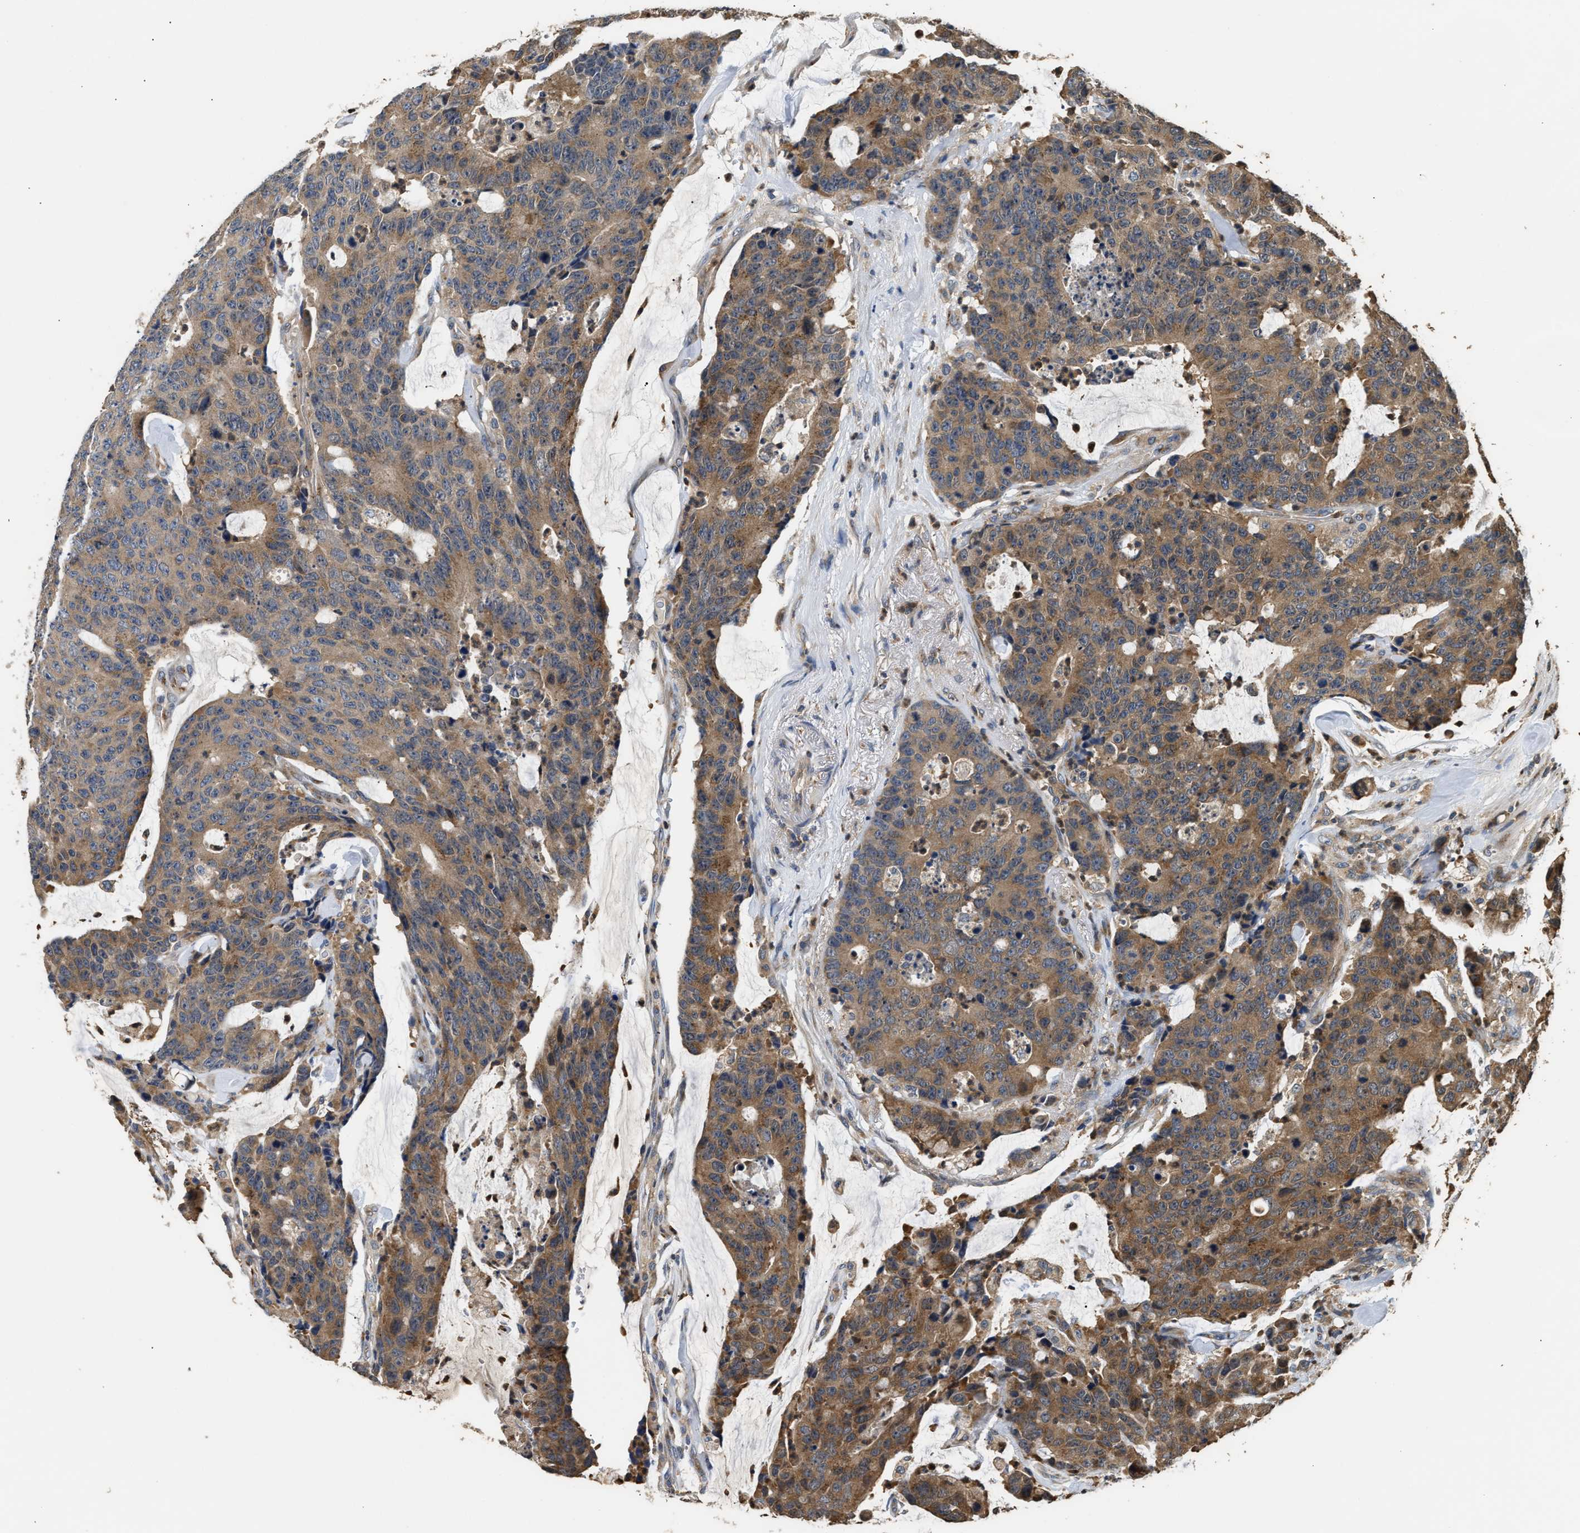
{"staining": {"intensity": "moderate", "quantity": ">75%", "location": "cytoplasmic/membranous"}, "tissue": "colorectal cancer", "cell_type": "Tumor cells", "image_type": "cancer", "snomed": [{"axis": "morphology", "description": "Adenocarcinoma, NOS"}, {"axis": "topography", "description": "Colon"}], "caption": "There is medium levels of moderate cytoplasmic/membranous expression in tumor cells of adenocarcinoma (colorectal), as demonstrated by immunohistochemical staining (brown color).", "gene": "CHUK", "patient": {"sex": "female", "age": 86}}